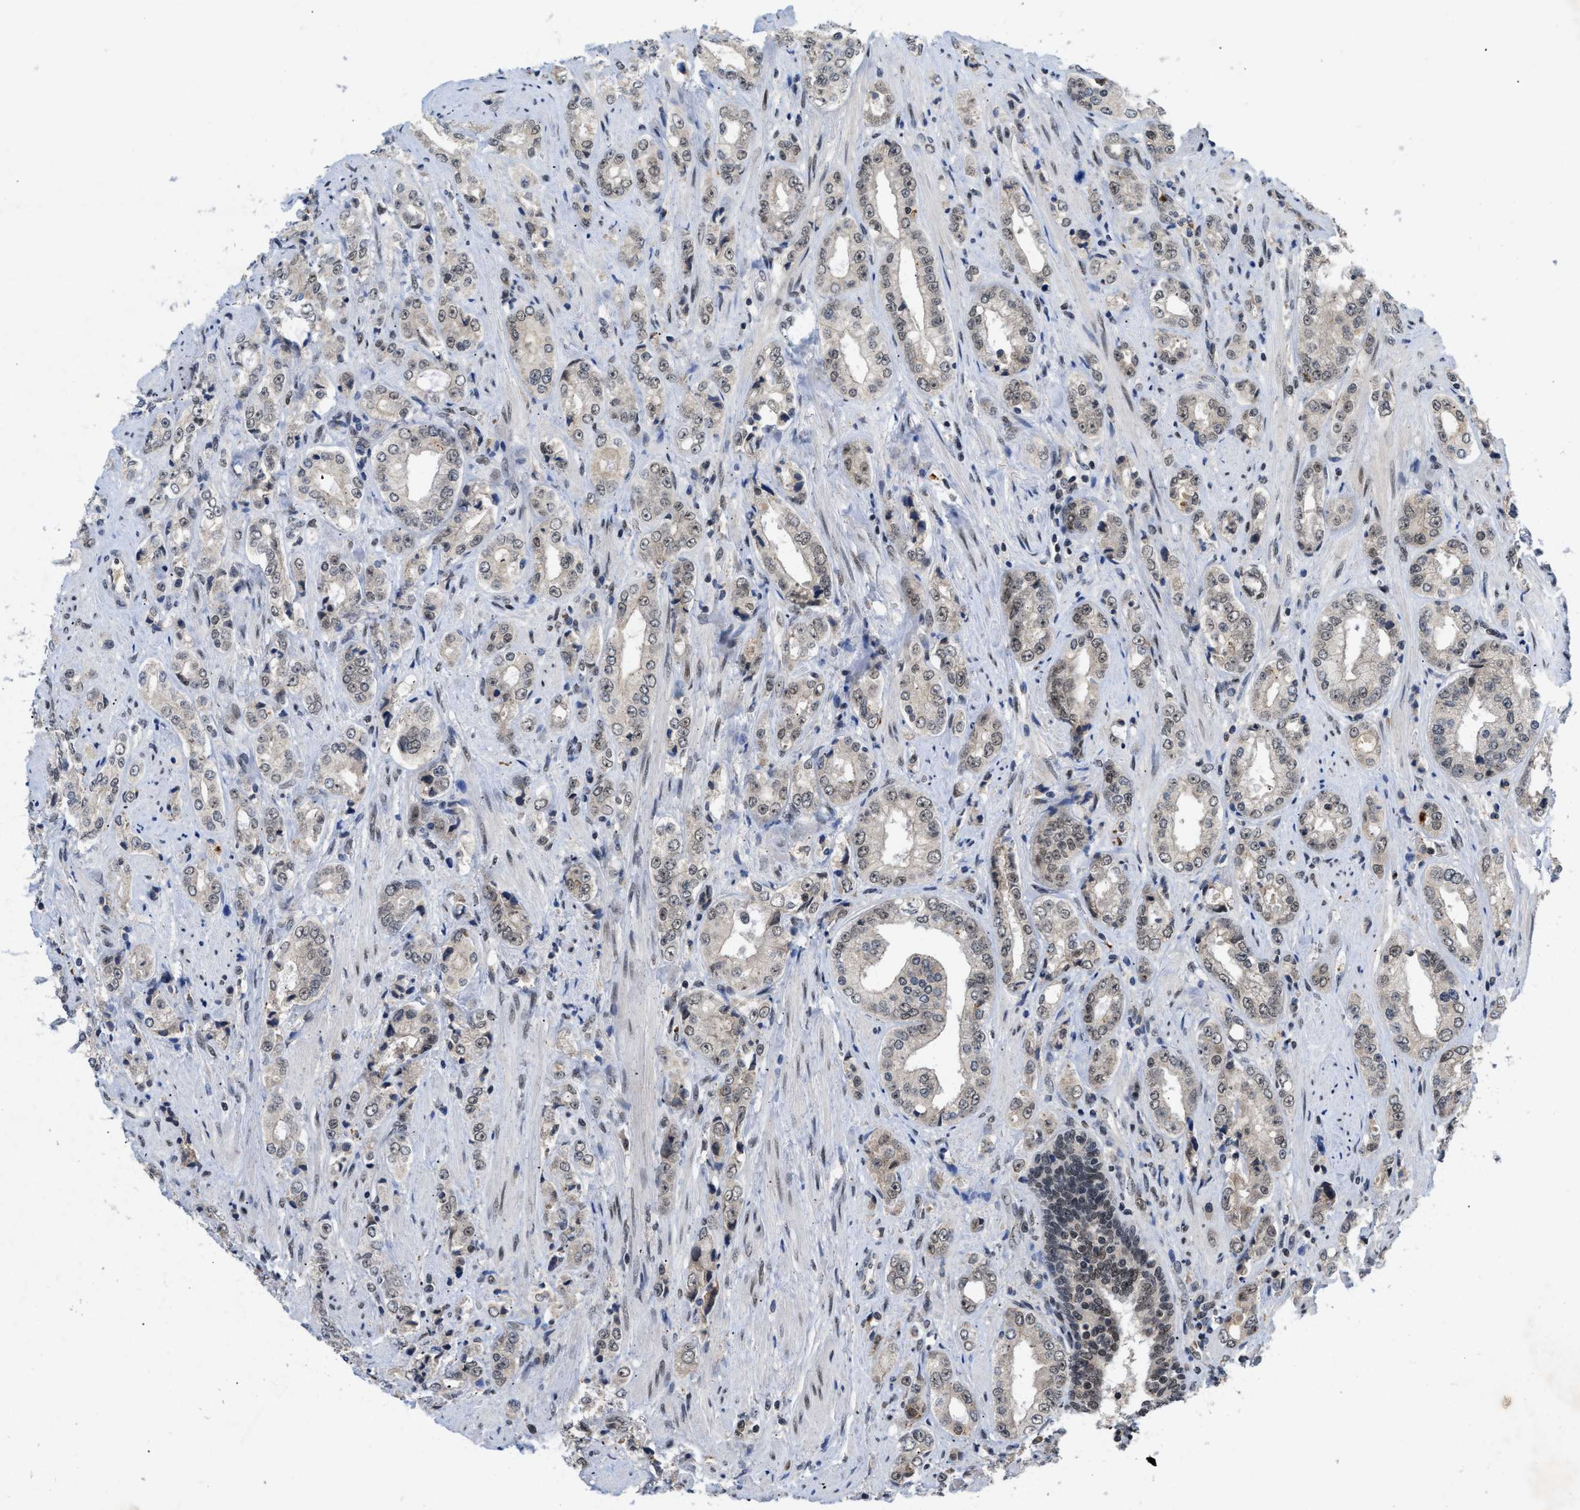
{"staining": {"intensity": "weak", "quantity": "25%-75%", "location": "nuclear"}, "tissue": "prostate cancer", "cell_type": "Tumor cells", "image_type": "cancer", "snomed": [{"axis": "morphology", "description": "Adenocarcinoma, High grade"}, {"axis": "topography", "description": "Prostate"}], "caption": "Immunohistochemical staining of prostate cancer displays low levels of weak nuclear expression in about 25%-75% of tumor cells. The staining was performed using DAB (3,3'-diaminobenzidine), with brown indicating positive protein expression. Nuclei are stained blue with hematoxylin.", "gene": "ZNF346", "patient": {"sex": "male", "age": 61}}